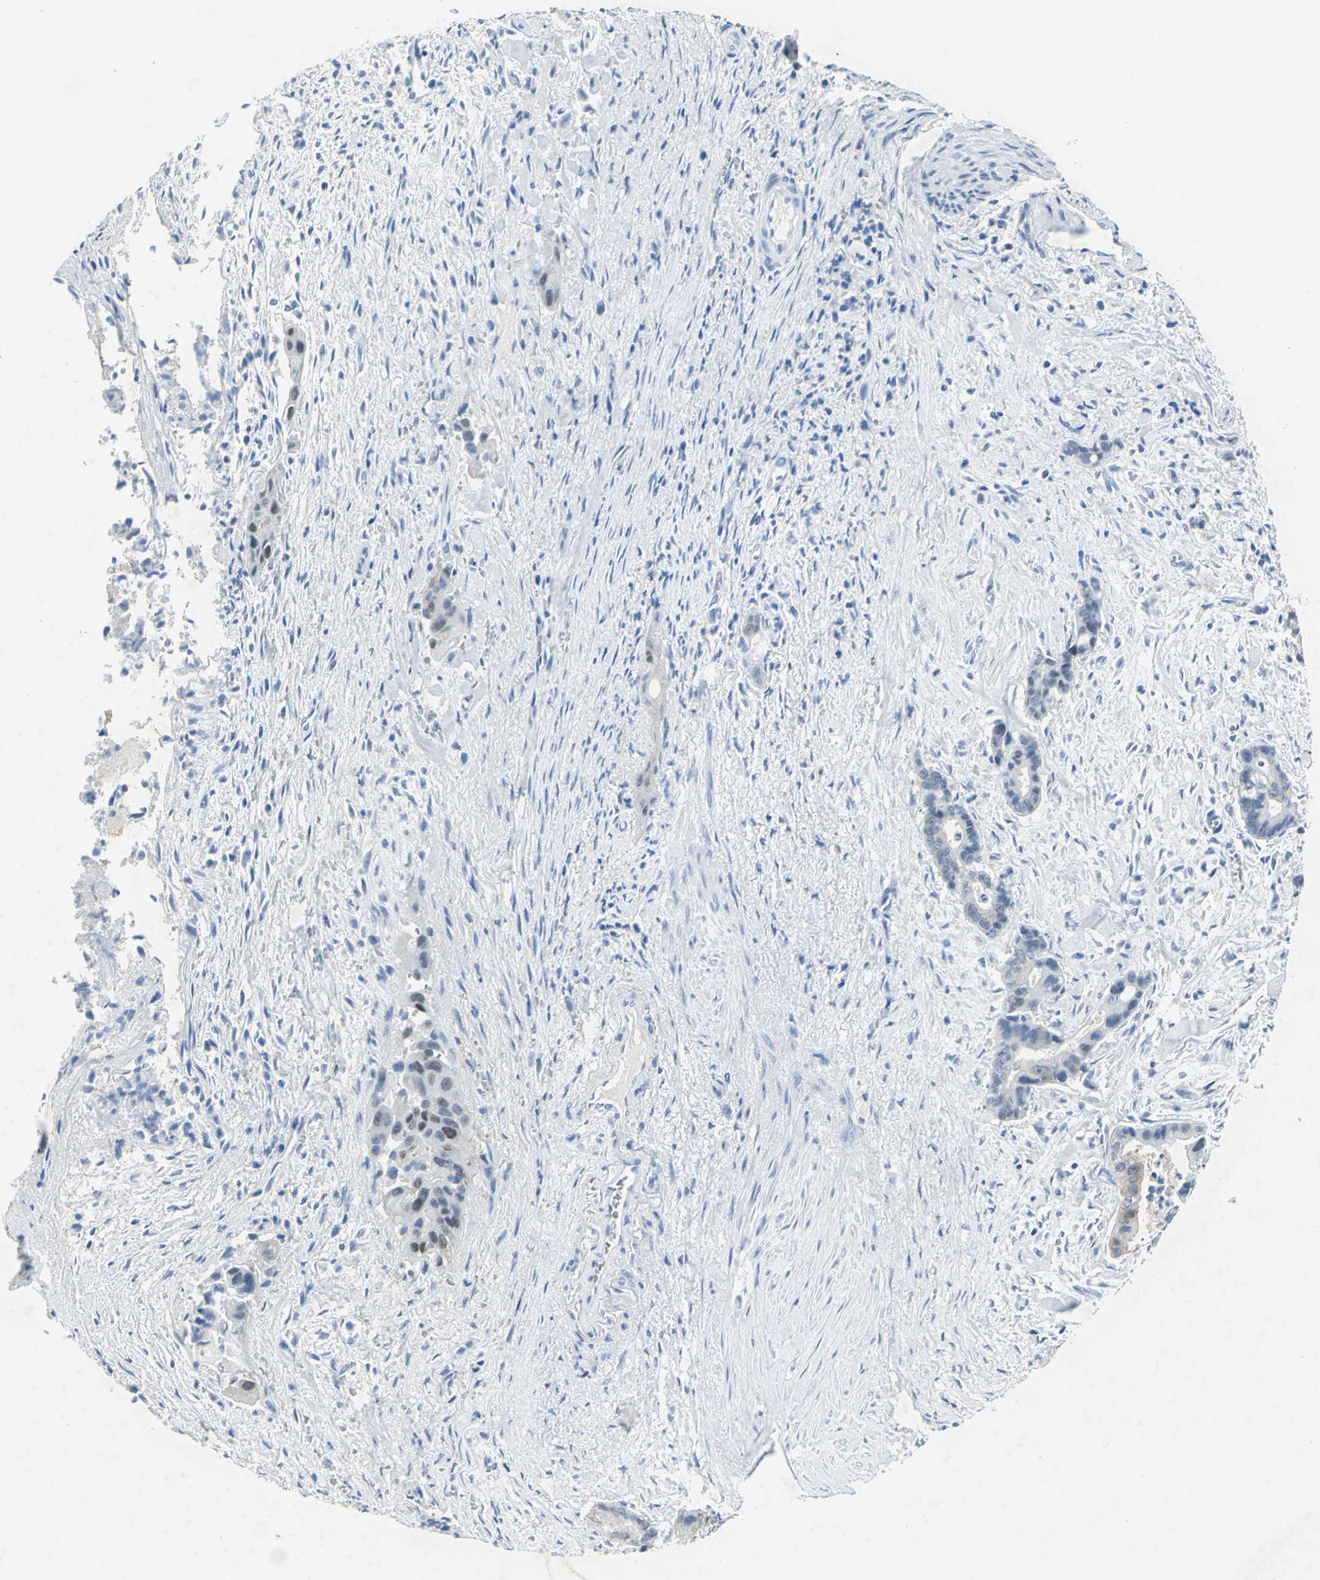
{"staining": {"intensity": "weak", "quantity": "<25%", "location": "cytoplasmic/membranous,nuclear"}, "tissue": "liver cancer", "cell_type": "Tumor cells", "image_type": "cancer", "snomed": [{"axis": "morphology", "description": "Cholangiocarcinoma"}, {"axis": "topography", "description": "Liver"}], "caption": "Cholangiocarcinoma (liver) was stained to show a protein in brown. There is no significant expression in tumor cells. (Brightfield microscopy of DAB immunohistochemistry (IHC) at high magnification).", "gene": "SFN", "patient": {"sex": "female", "age": 55}}